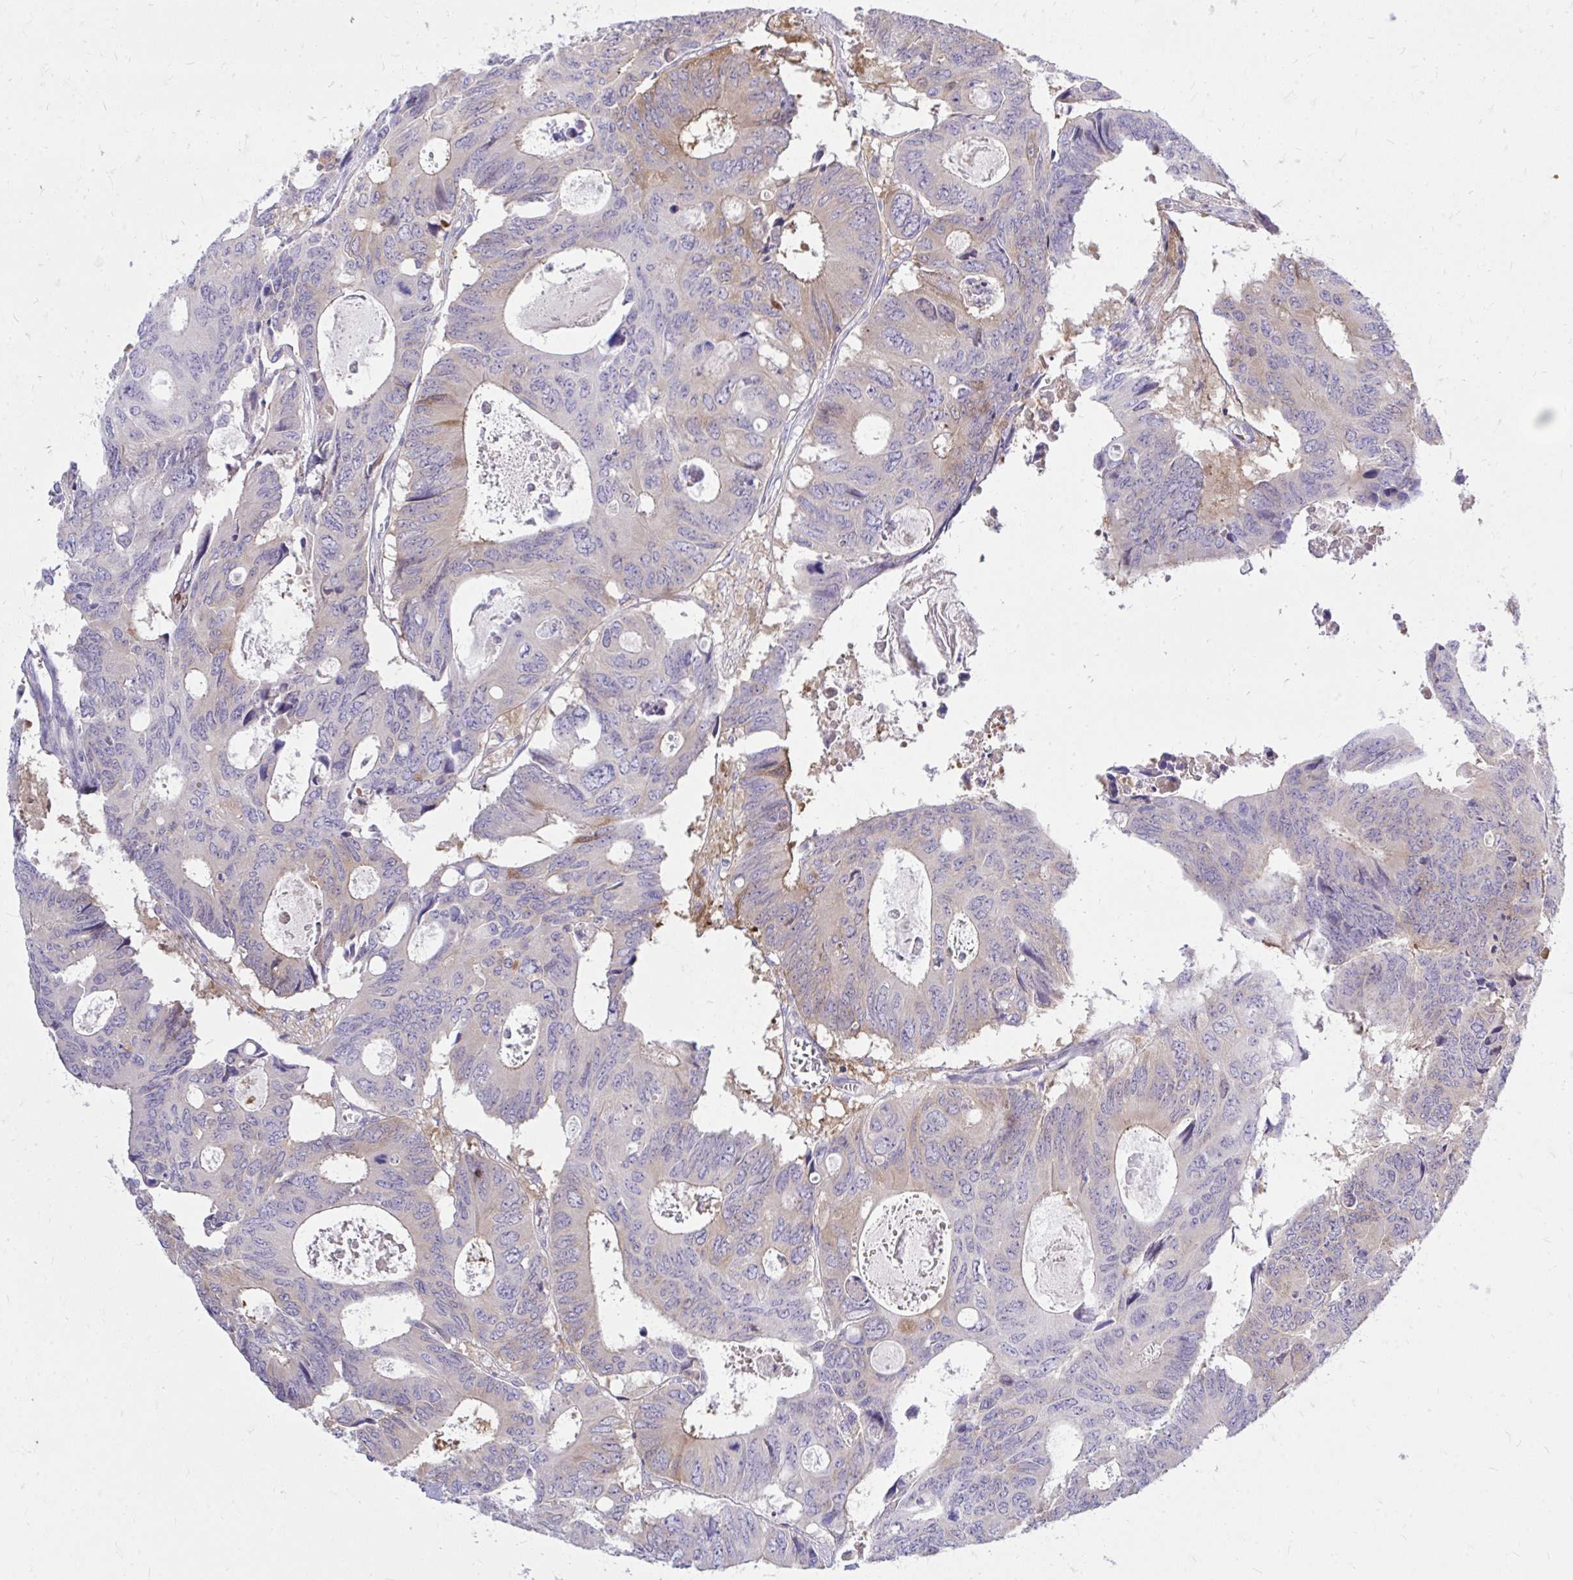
{"staining": {"intensity": "weak", "quantity": "<25%", "location": "cytoplasmic/membranous"}, "tissue": "colorectal cancer", "cell_type": "Tumor cells", "image_type": "cancer", "snomed": [{"axis": "morphology", "description": "Adenocarcinoma, NOS"}, {"axis": "topography", "description": "Rectum"}], "caption": "This histopathology image is of adenocarcinoma (colorectal) stained with immunohistochemistry (IHC) to label a protein in brown with the nuclei are counter-stained blue. There is no positivity in tumor cells.", "gene": "TP53I11", "patient": {"sex": "male", "age": 76}}